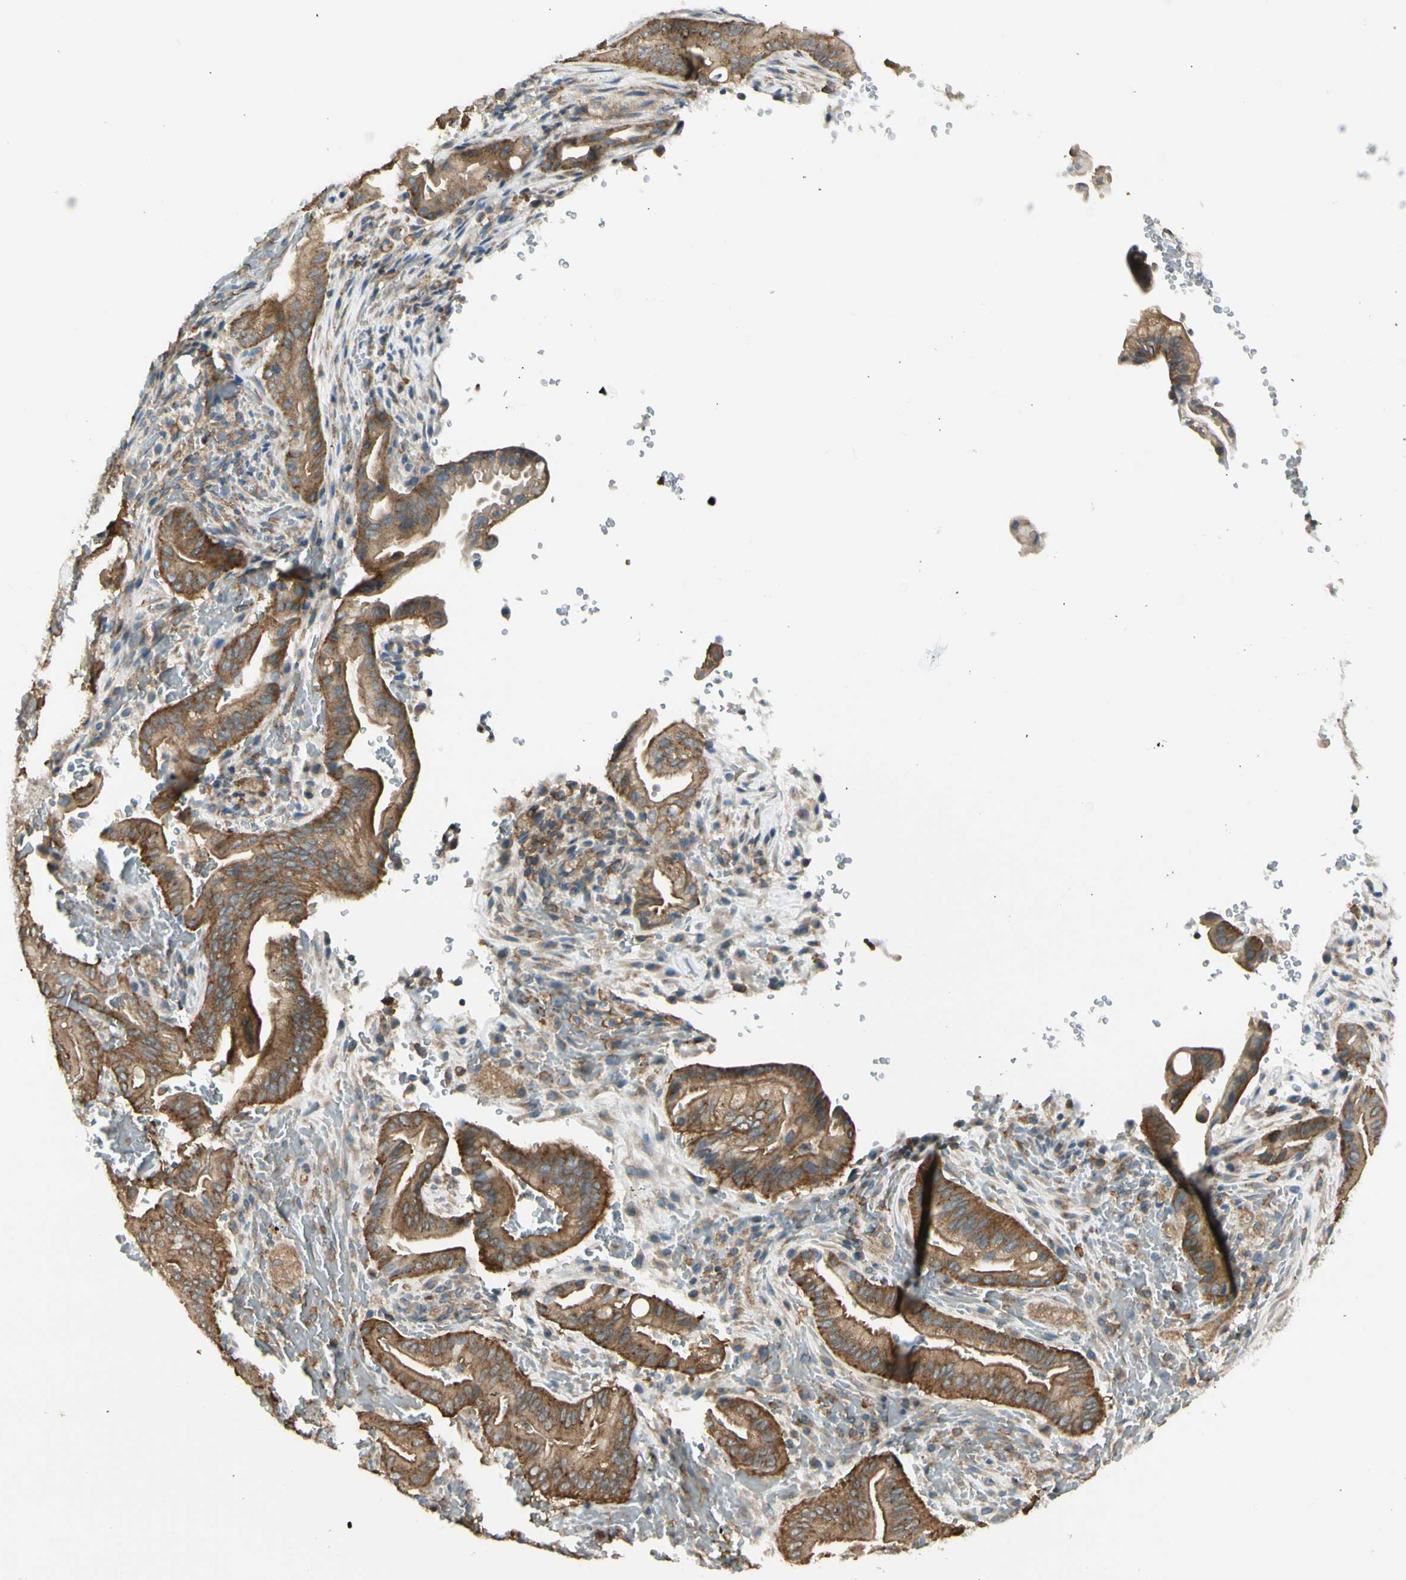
{"staining": {"intensity": "strong", "quantity": ">75%", "location": "cytoplasmic/membranous"}, "tissue": "liver cancer", "cell_type": "Tumor cells", "image_type": "cancer", "snomed": [{"axis": "morphology", "description": "Cholangiocarcinoma"}, {"axis": "topography", "description": "Liver"}], "caption": "Immunohistochemical staining of cholangiocarcinoma (liver) displays high levels of strong cytoplasmic/membranous protein expression in about >75% of tumor cells.", "gene": "AGFG1", "patient": {"sex": "female", "age": 68}}